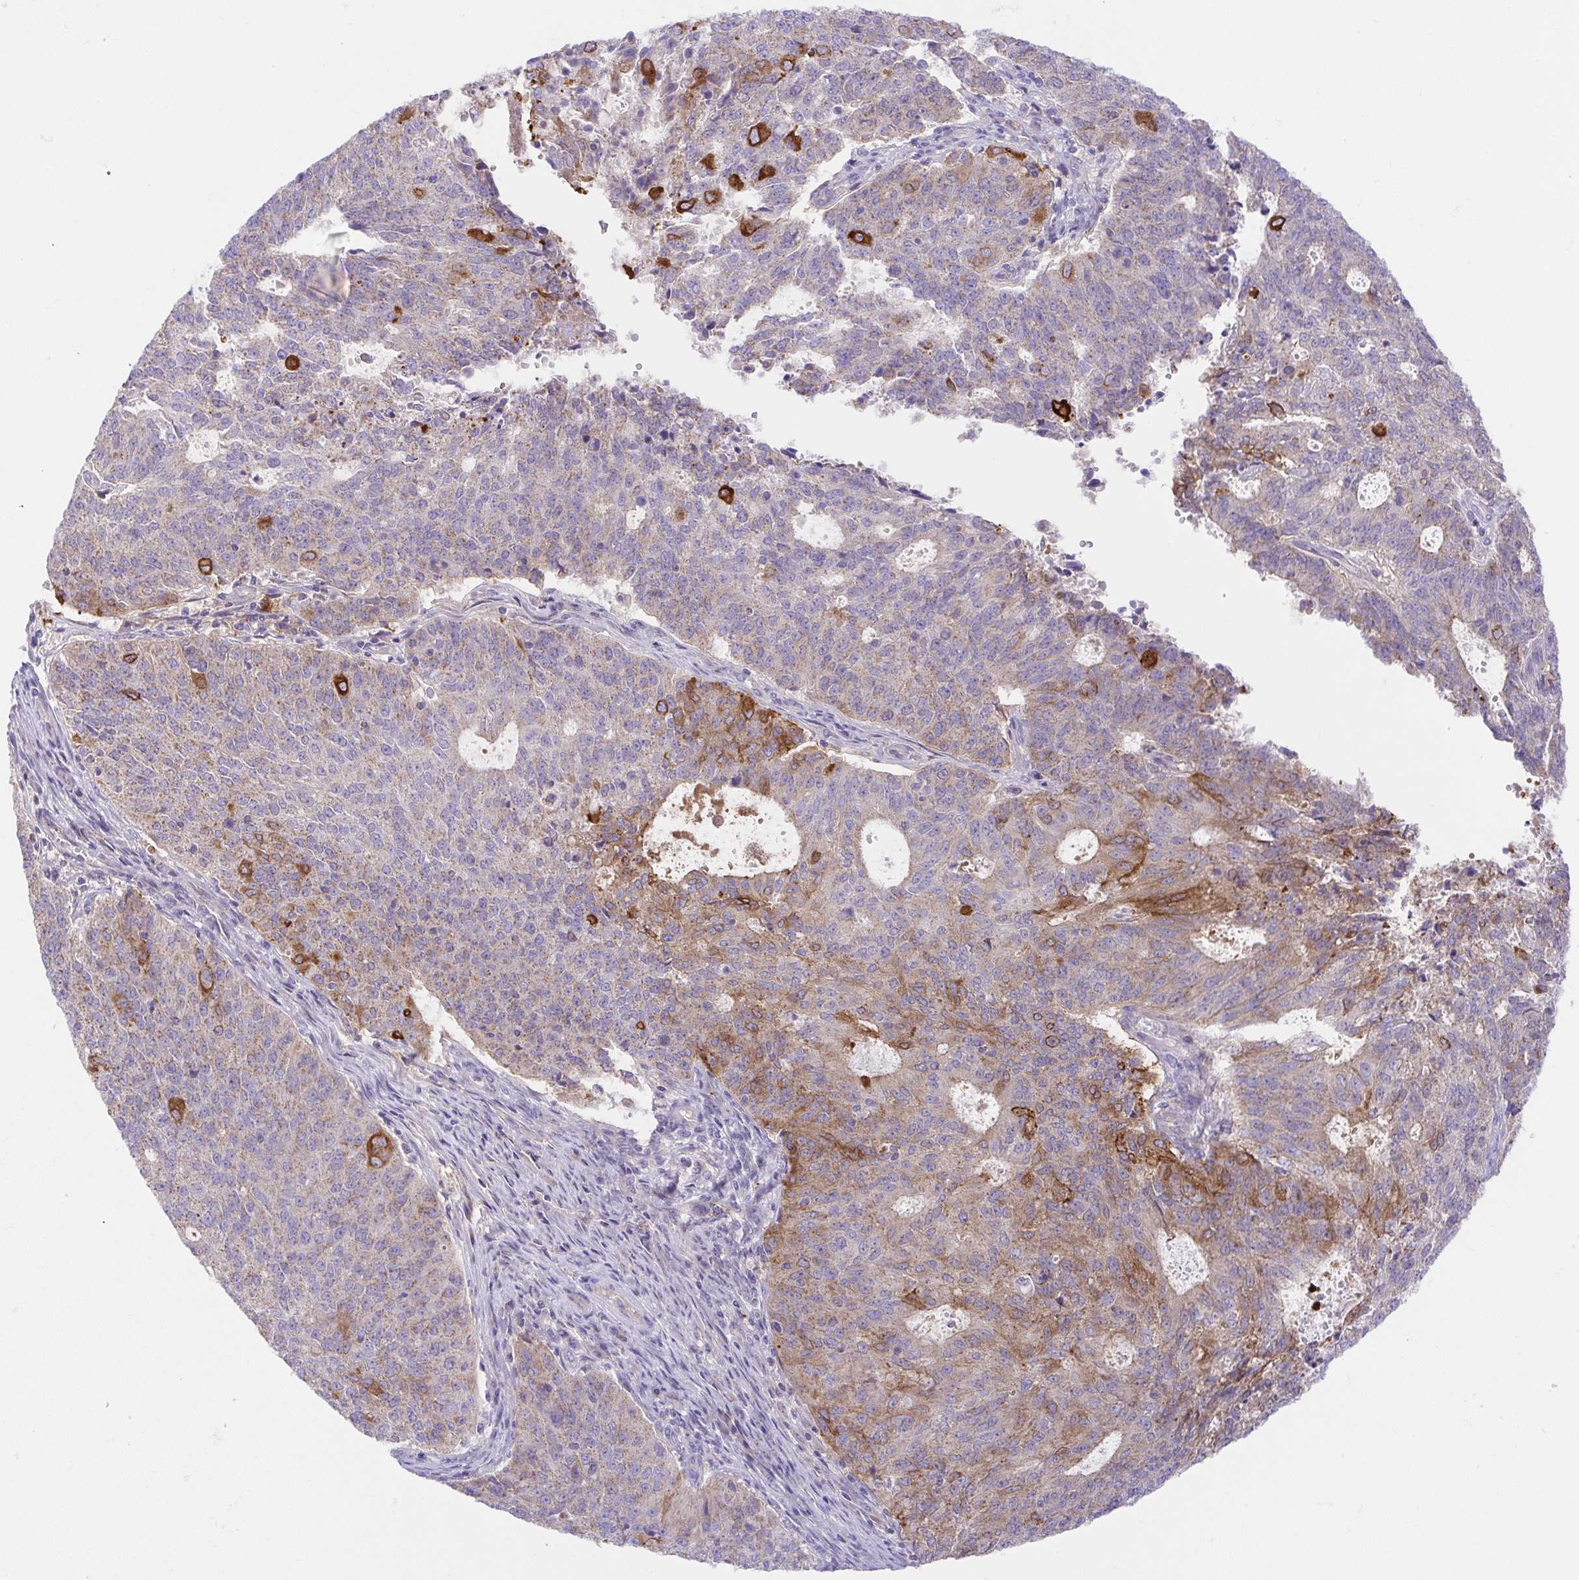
{"staining": {"intensity": "moderate", "quantity": "<25%", "location": "cytoplasmic/membranous"}, "tissue": "endometrial cancer", "cell_type": "Tumor cells", "image_type": "cancer", "snomed": [{"axis": "morphology", "description": "Adenocarcinoma, NOS"}, {"axis": "topography", "description": "Endometrium"}], "caption": "Immunohistochemical staining of human endometrial adenocarcinoma demonstrates low levels of moderate cytoplasmic/membranous protein expression in about <25% of tumor cells.", "gene": "SLC13A1", "patient": {"sex": "female", "age": 82}}